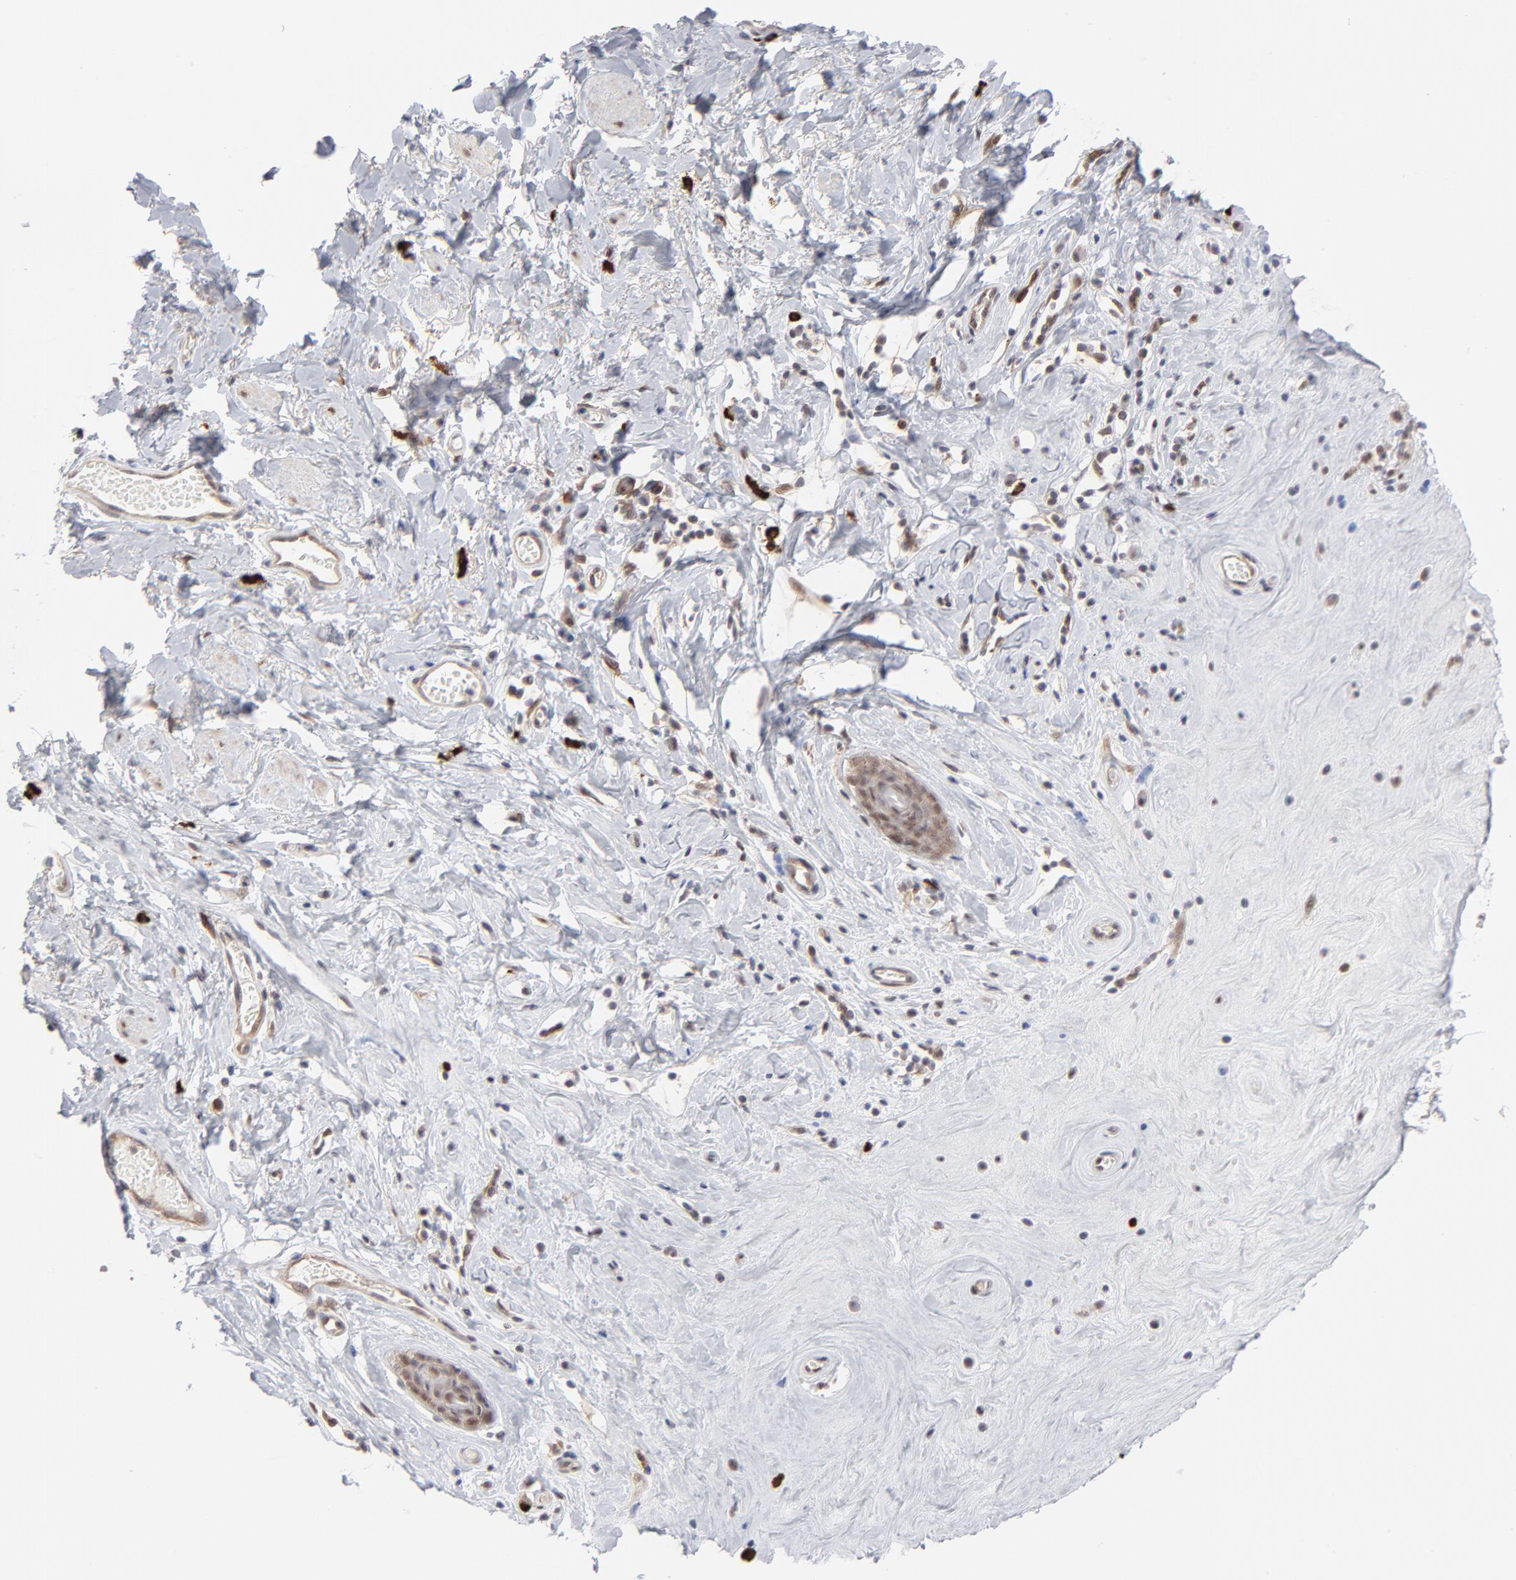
{"staining": {"intensity": "moderate", "quantity": "25%-75%", "location": "cytoplasmic/membranous,nuclear"}, "tissue": "skin", "cell_type": "Epidermal cells", "image_type": "normal", "snomed": [{"axis": "morphology", "description": "Normal tissue, NOS"}, {"axis": "morphology", "description": "Inflammation, NOS"}, {"axis": "topography", "description": "Vulva"}], "caption": "Immunohistochemical staining of benign skin reveals medium levels of moderate cytoplasmic/membranous,nuclear staining in approximately 25%-75% of epidermal cells.", "gene": "NBN", "patient": {"sex": "female", "age": 84}}